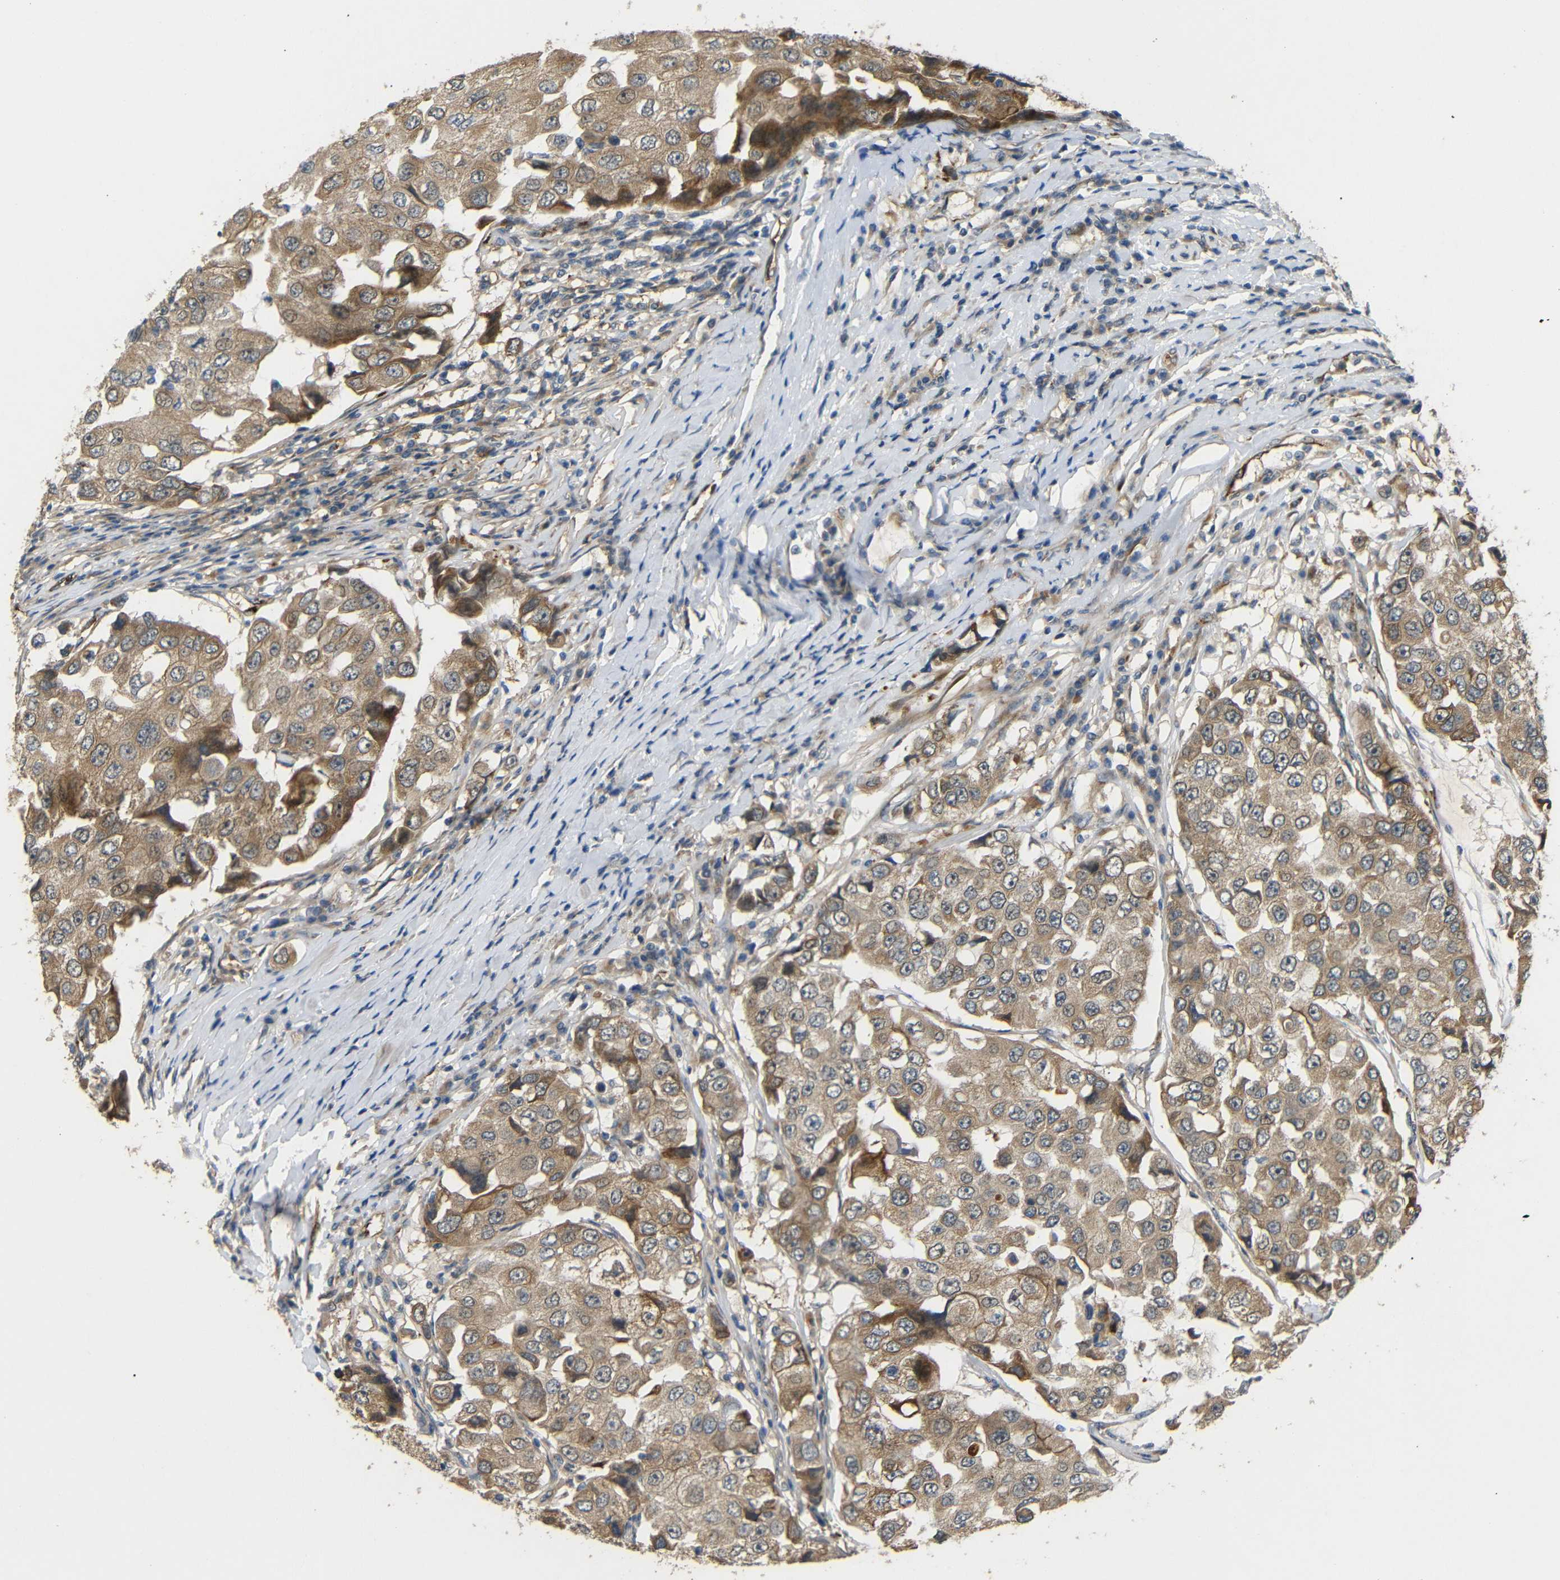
{"staining": {"intensity": "moderate", "quantity": ">75%", "location": "cytoplasmic/membranous"}, "tissue": "breast cancer", "cell_type": "Tumor cells", "image_type": "cancer", "snomed": [{"axis": "morphology", "description": "Duct carcinoma"}, {"axis": "topography", "description": "Breast"}], "caption": "An immunohistochemistry (IHC) photomicrograph of tumor tissue is shown. Protein staining in brown labels moderate cytoplasmic/membranous positivity in breast cancer within tumor cells.", "gene": "ATP7A", "patient": {"sex": "female", "age": 27}}